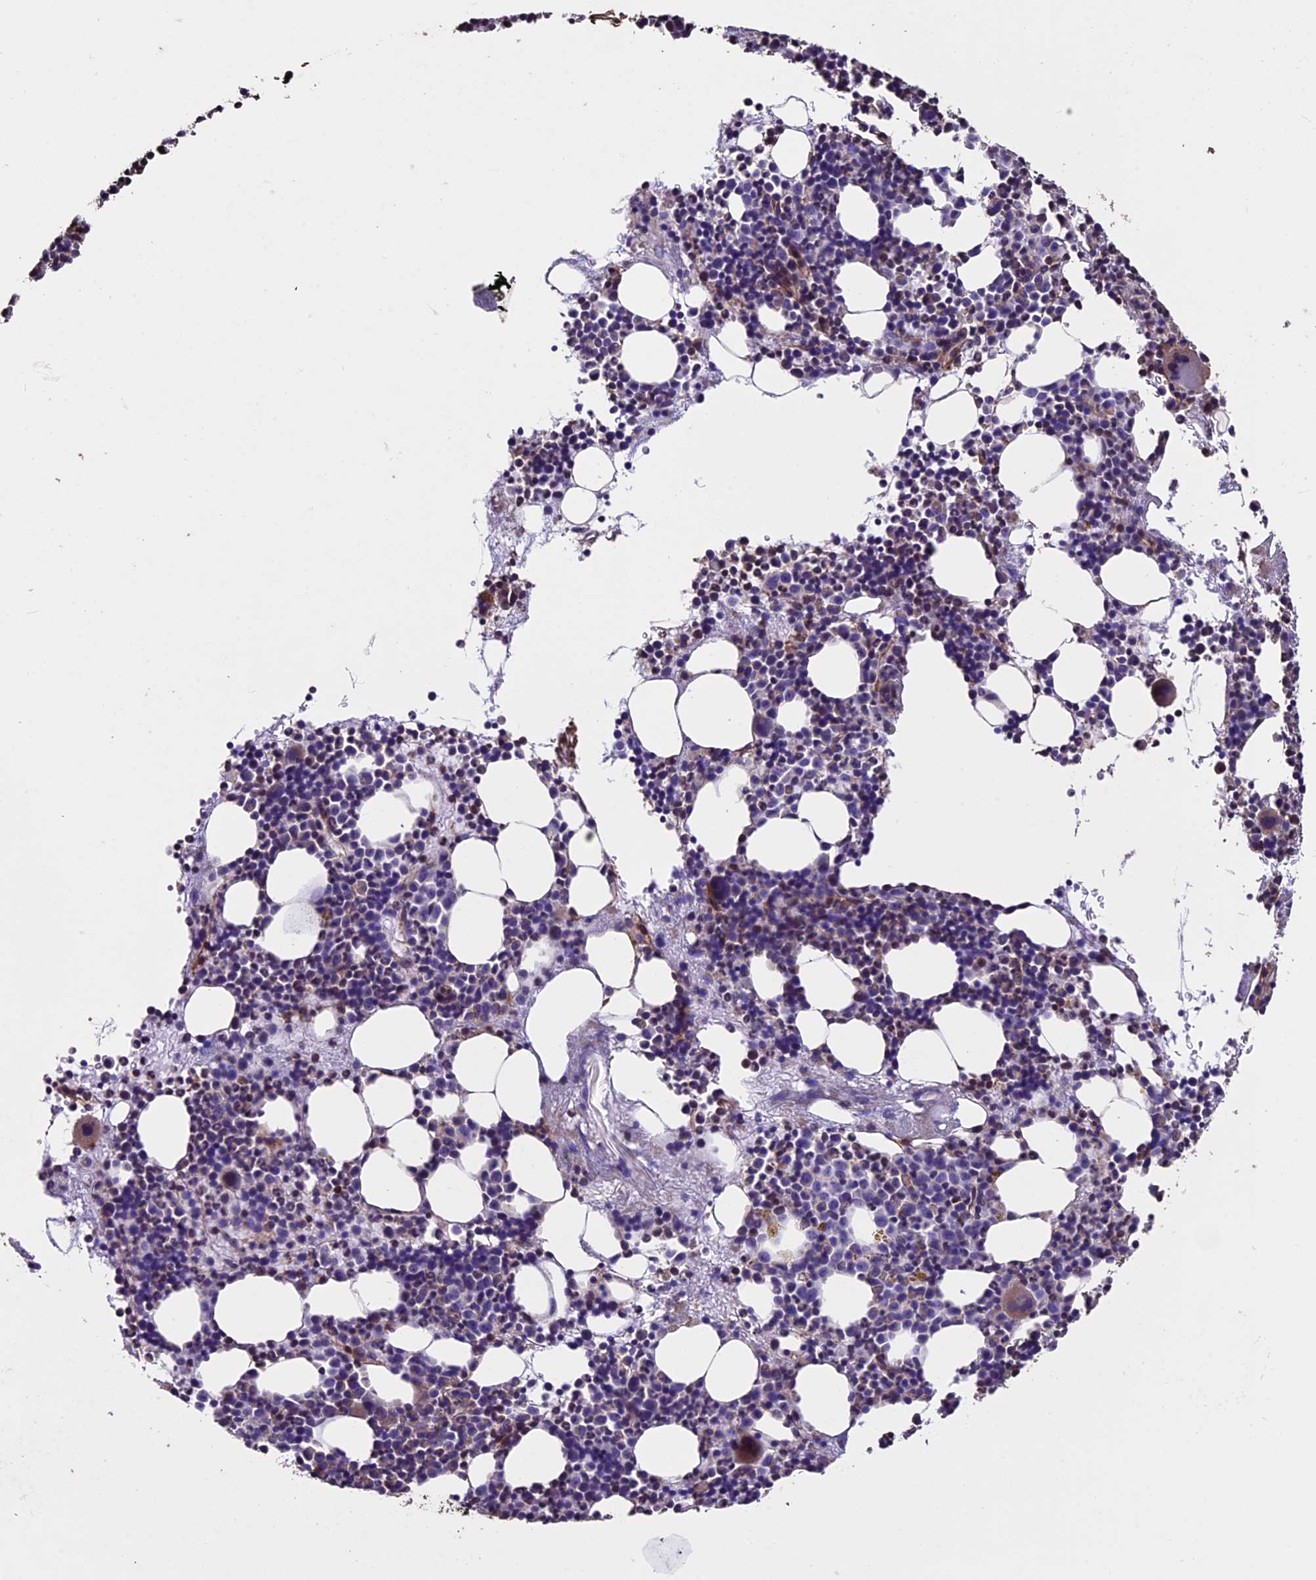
{"staining": {"intensity": "moderate", "quantity": "<25%", "location": "cytoplasmic/membranous"}, "tissue": "bone marrow", "cell_type": "Hematopoietic cells", "image_type": "normal", "snomed": [{"axis": "morphology", "description": "Normal tissue, NOS"}, {"axis": "topography", "description": "Bone marrow"}], "caption": "A histopathology image showing moderate cytoplasmic/membranous positivity in approximately <25% of hematopoietic cells in benign bone marrow, as visualized by brown immunohistochemical staining.", "gene": "USB1", "patient": {"sex": "male", "age": 51}}